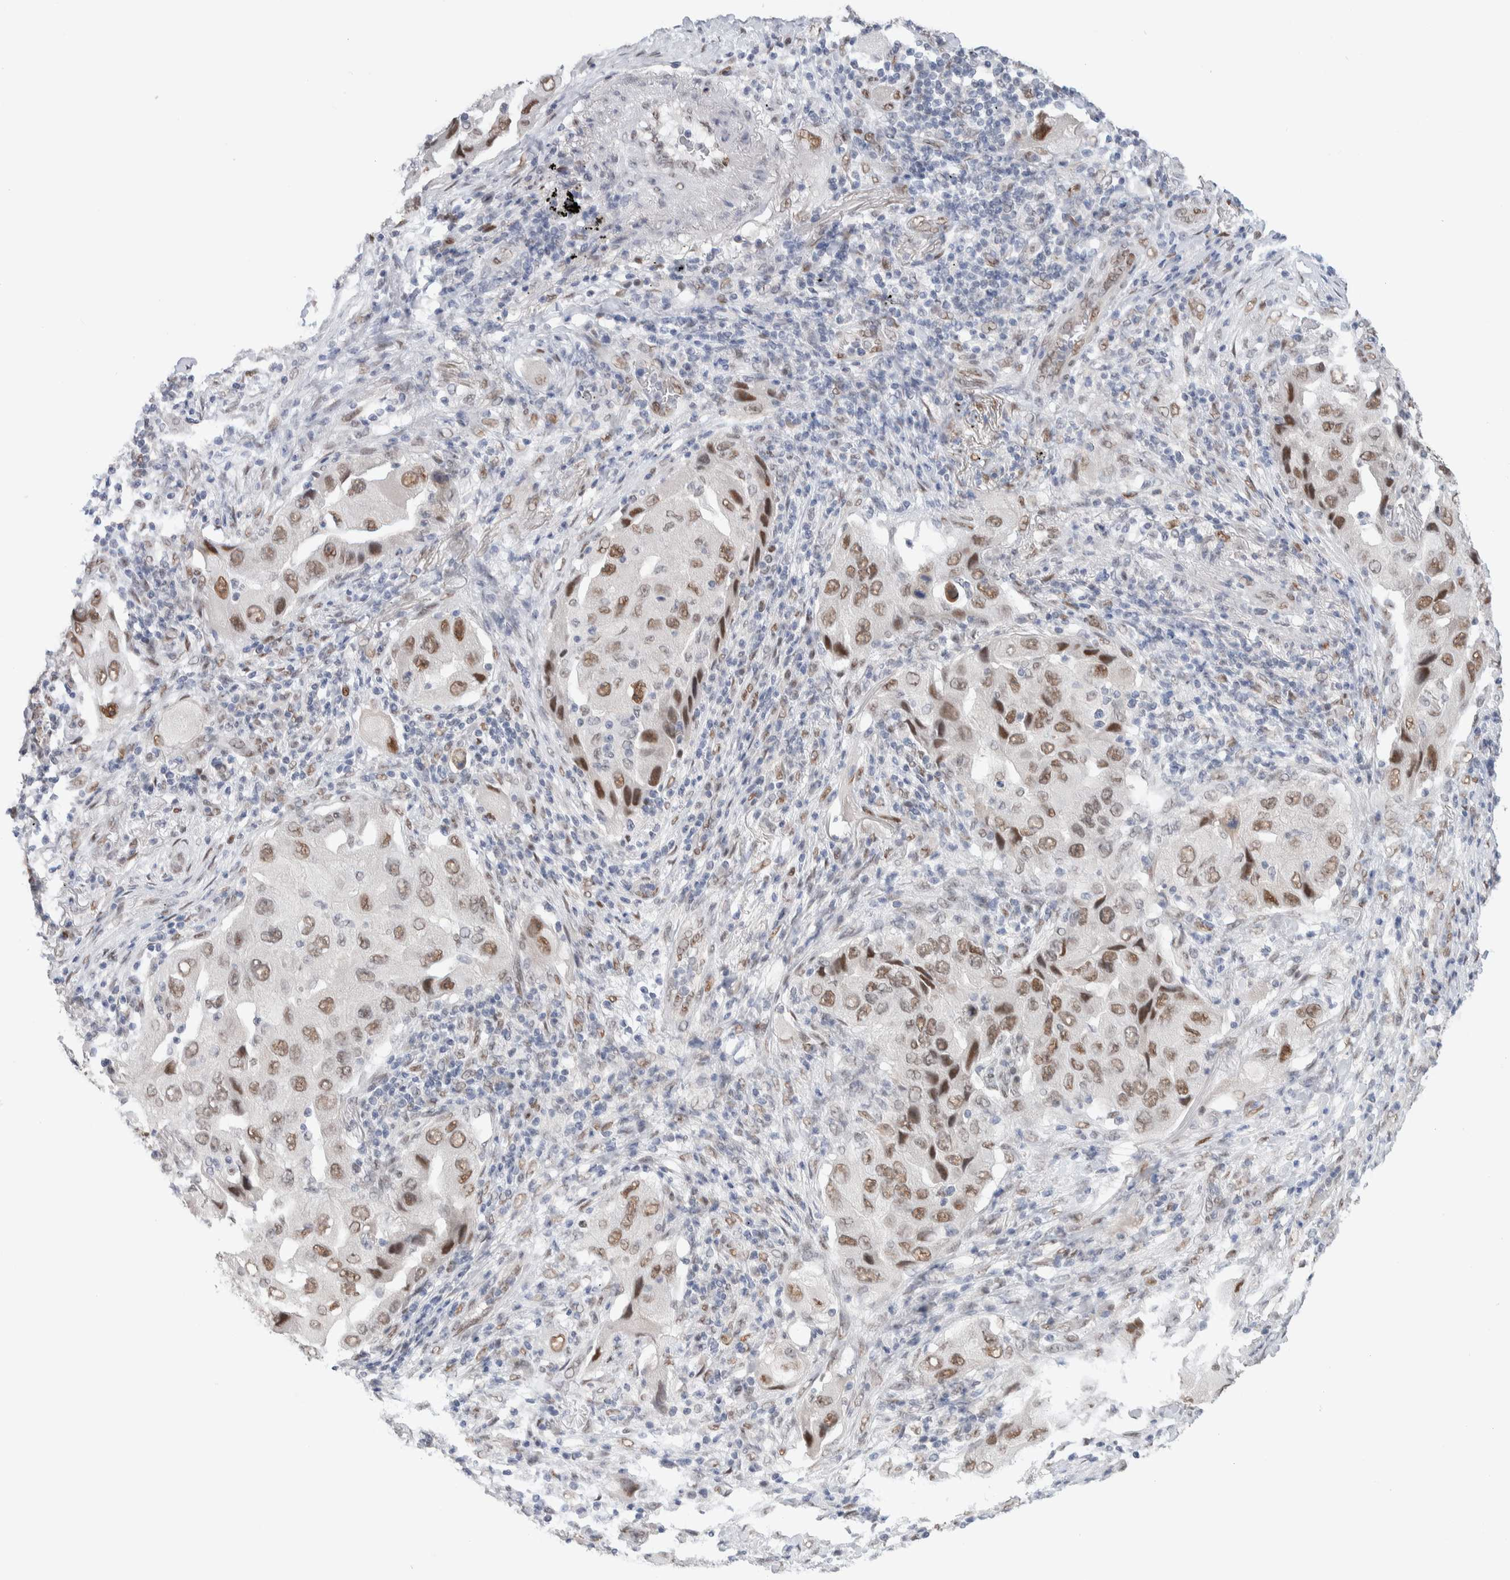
{"staining": {"intensity": "moderate", "quantity": ">75%", "location": "nuclear"}, "tissue": "lung cancer", "cell_type": "Tumor cells", "image_type": "cancer", "snomed": [{"axis": "morphology", "description": "Adenocarcinoma, NOS"}, {"axis": "topography", "description": "Lung"}], "caption": "Protein staining of lung cancer tissue shows moderate nuclear positivity in approximately >75% of tumor cells.", "gene": "PRMT1", "patient": {"sex": "female", "age": 65}}